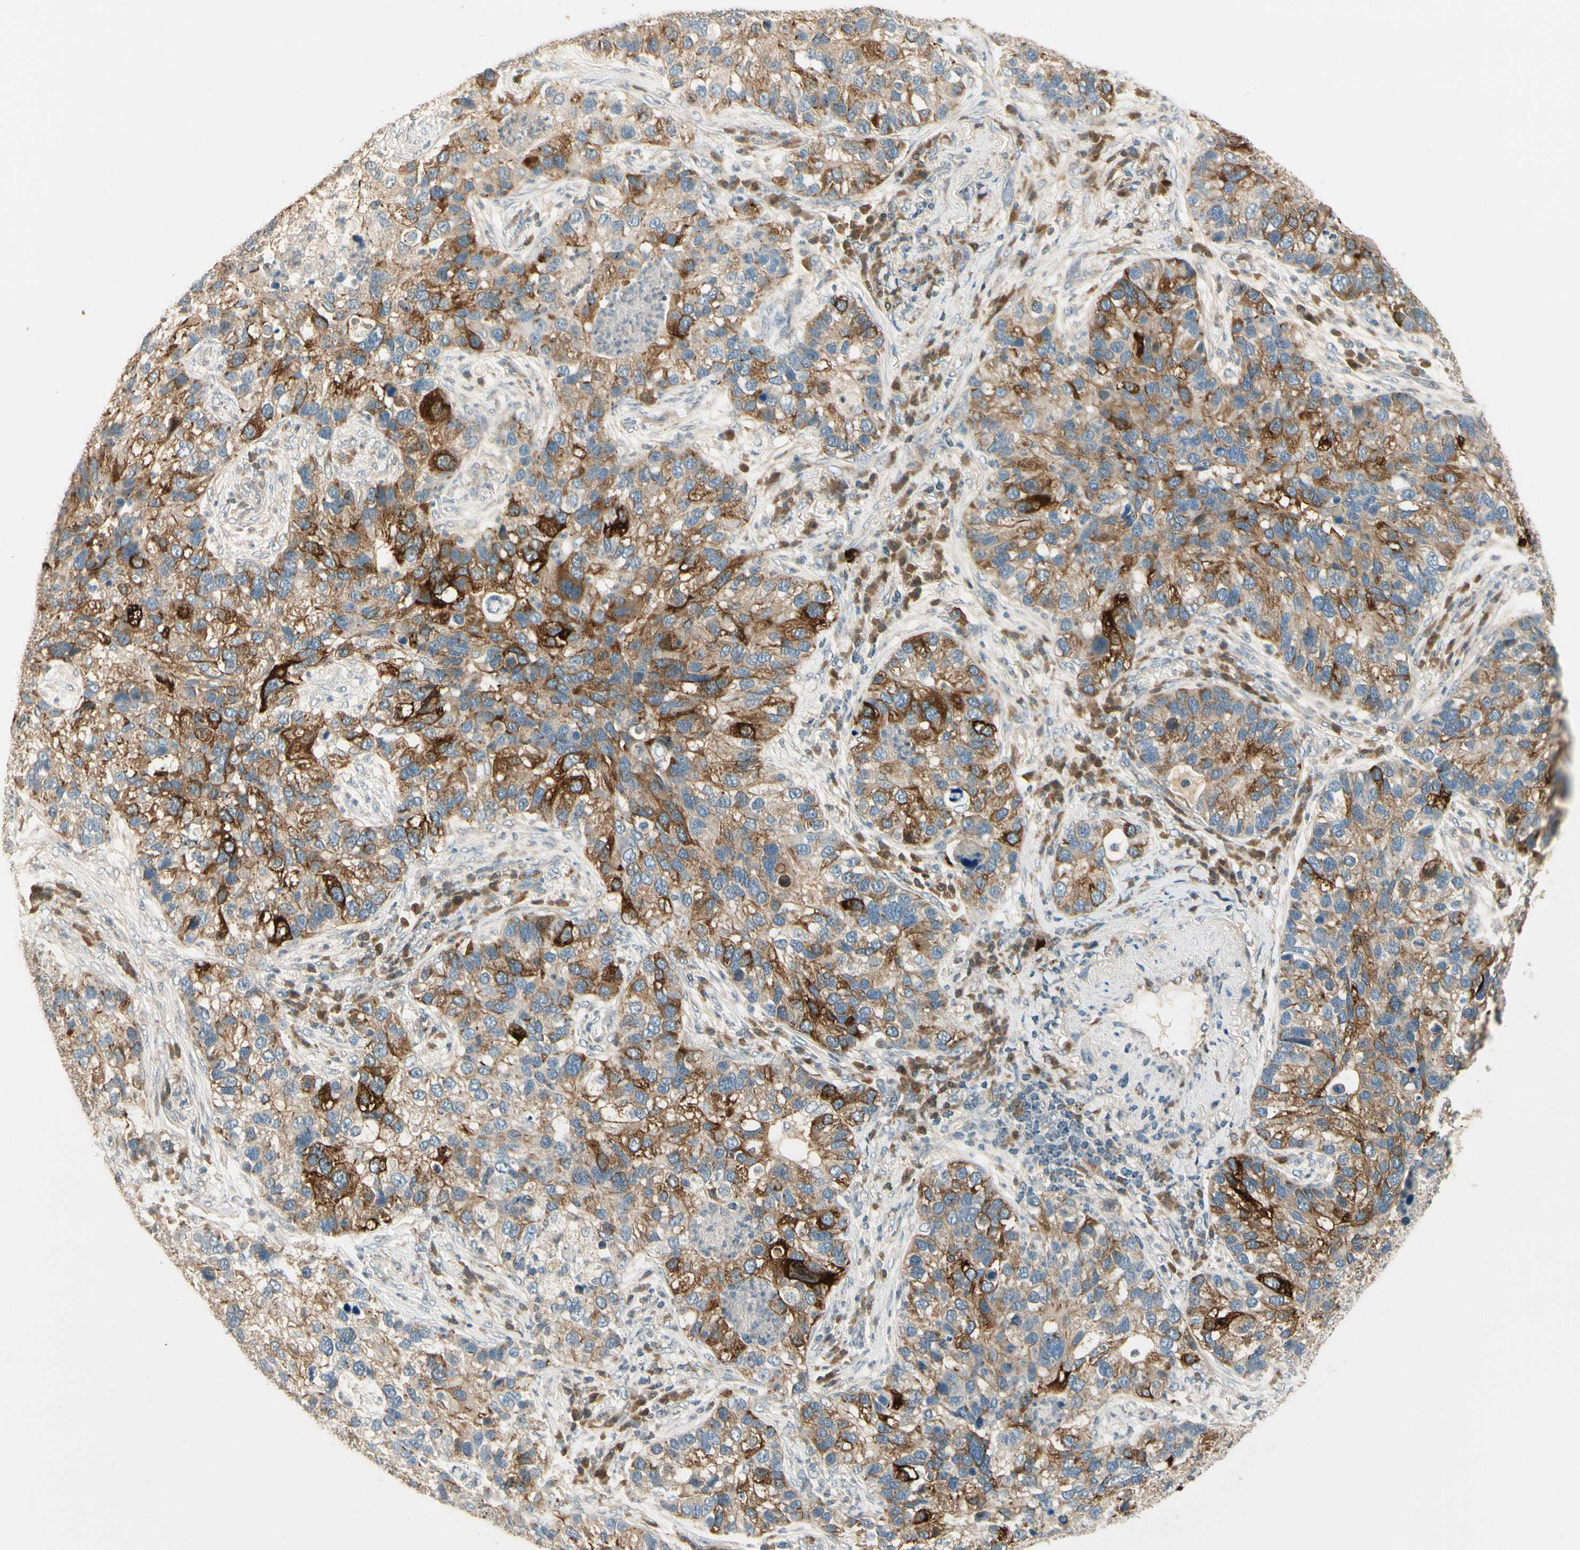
{"staining": {"intensity": "strong", "quantity": "25%-75%", "location": "cytoplasmic/membranous"}, "tissue": "lung cancer", "cell_type": "Tumor cells", "image_type": "cancer", "snomed": [{"axis": "morphology", "description": "Normal tissue, NOS"}, {"axis": "morphology", "description": "Adenocarcinoma, NOS"}, {"axis": "topography", "description": "Bronchus"}, {"axis": "topography", "description": "Lung"}], "caption": "Human lung cancer (adenocarcinoma) stained for a protein (brown) shows strong cytoplasmic/membranous positive expression in about 25%-75% of tumor cells.", "gene": "PLXNA1", "patient": {"sex": "male", "age": 54}}